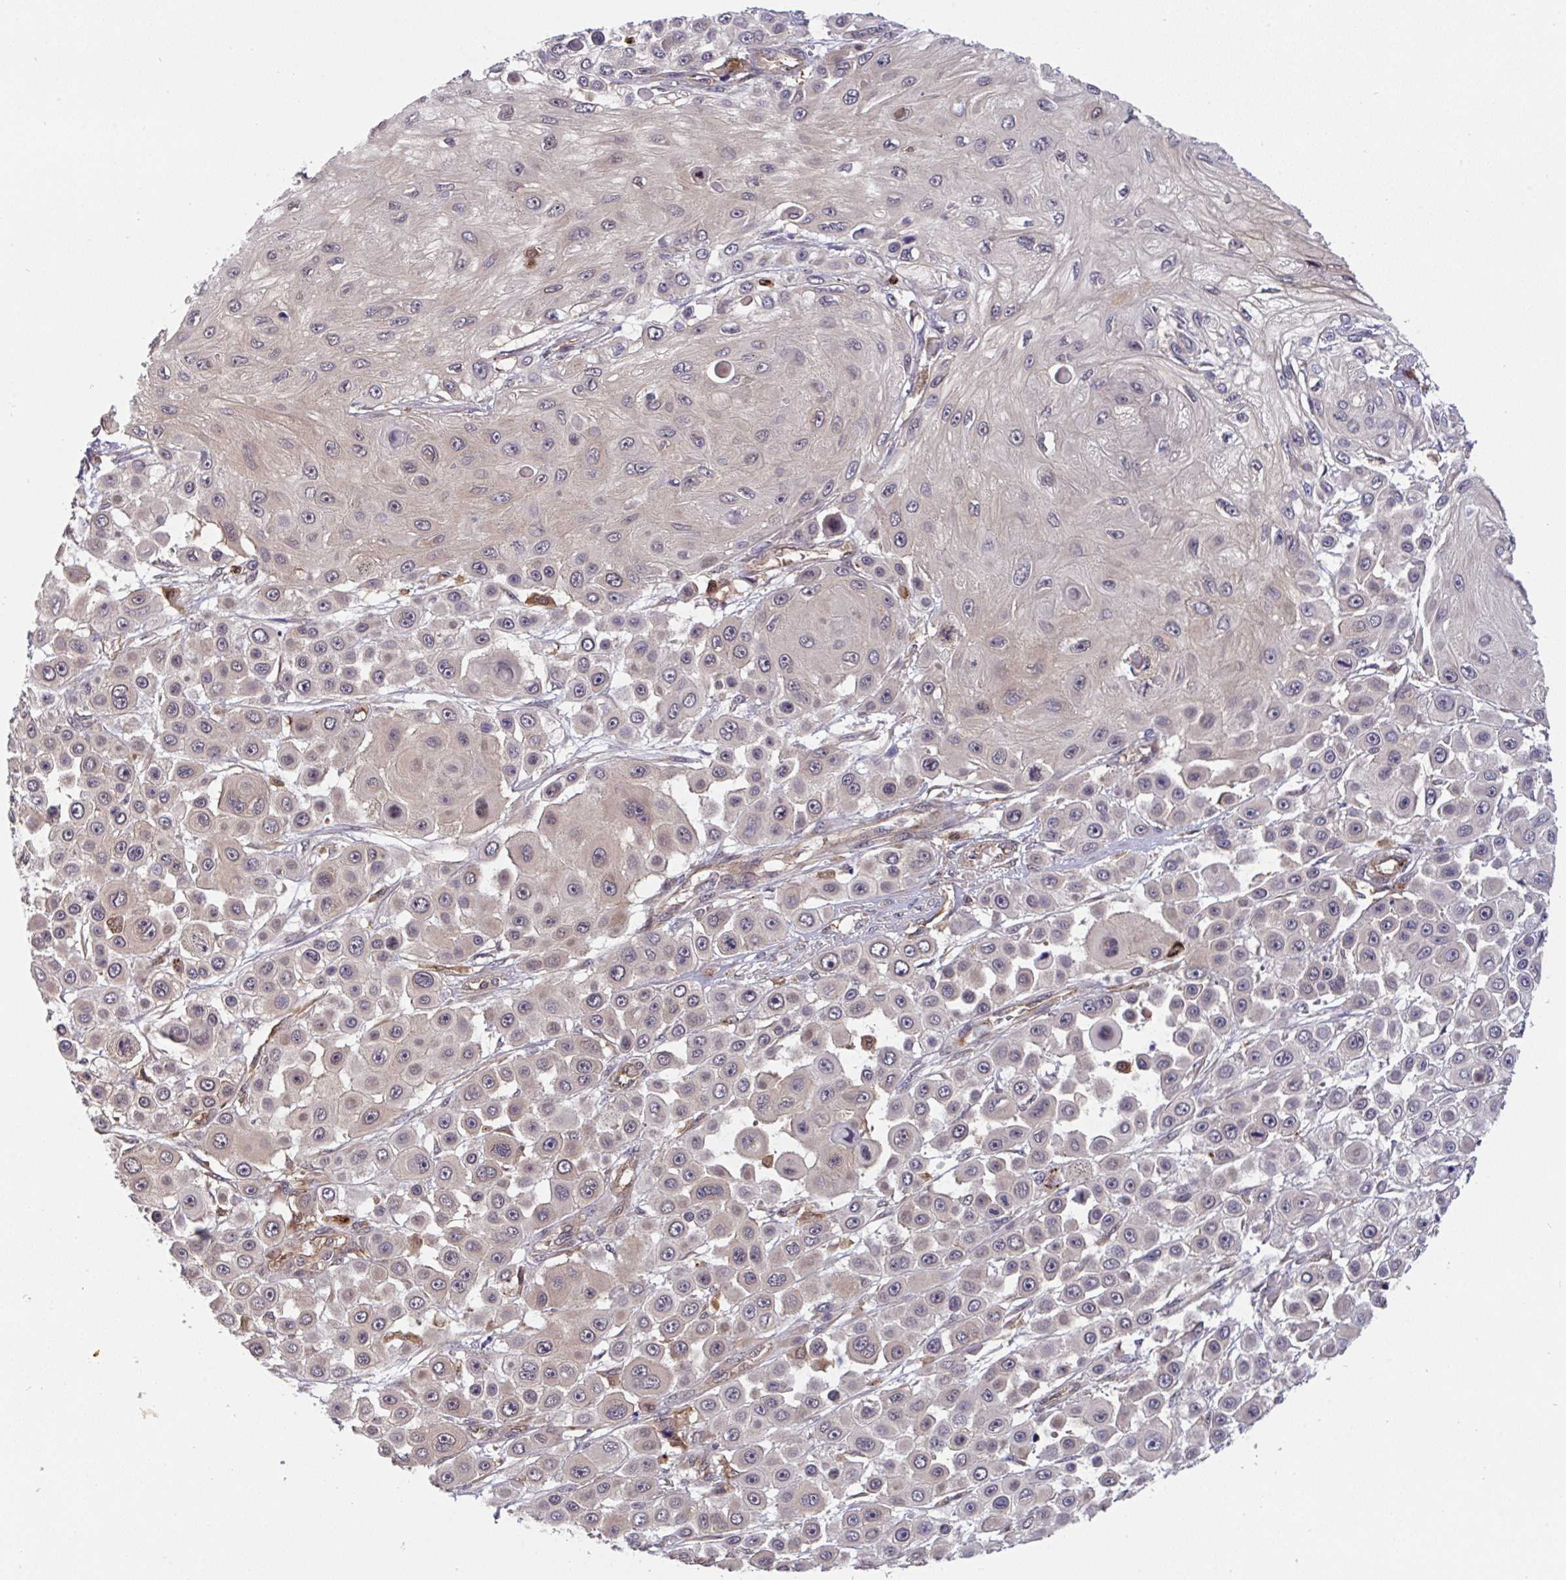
{"staining": {"intensity": "negative", "quantity": "none", "location": "none"}, "tissue": "skin cancer", "cell_type": "Tumor cells", "image_type": "cancer", "snomed": [{"axis": "morphology", "description": "Squamous cell carcinoma, NOS"}, {"axis": "topography", "description": "Skin"}], "caption": "IHC histopathology image of squamous cell carcinoma (skin) stained for a protein (brown), which reveals no expression in tumor cells. The staining is performed using DAB (3,3'-diaminobenzidine) brown chromogen with nuclei counter-stained in using hematoxylin.", "gene": "TIGAR", "patient": {"sex": "male", "age": 67}}